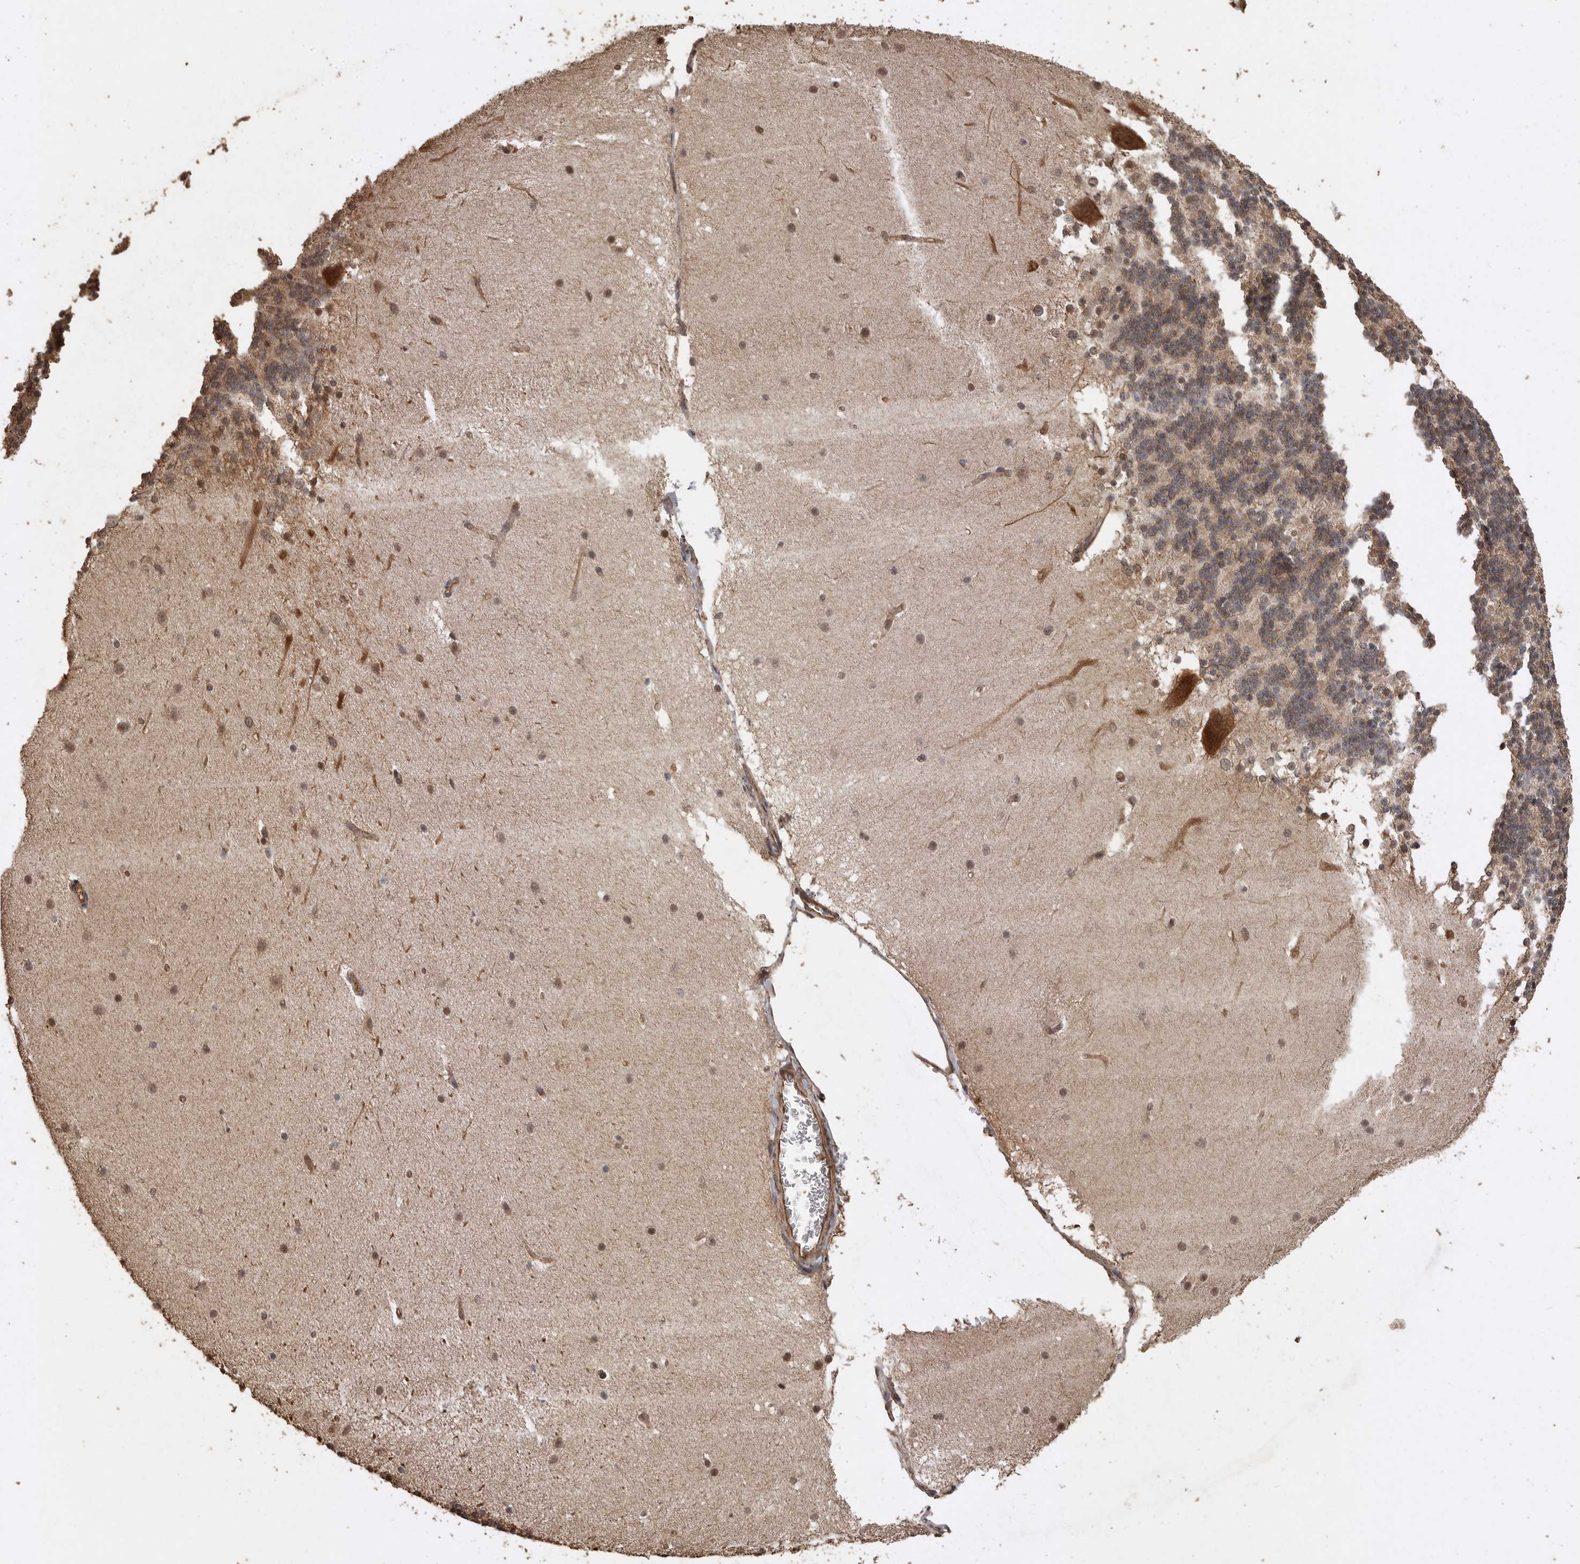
{"staining": {"intensity": "moderate", "quantity": "<25%", "location": "cytoplasmic/membranous"}, "tissue": "cerebellum", "cell_type": "Cells in granular layer", "image_type": "normal", "snomed": [{"axis": "morphology", "description": "Normal tissue, NOS"}, {"axis": "topography", "description": "Cerebellum"}], "caption": "The immunohistochemical stain labels moderate cytoplasmic/membranous expression in cells in granular layer of benign cerebellum. (DAB (3,3'-diaminobenzidine) IHC with brightfield microscopy, high magnification).", "gene": "PINK1", "patient": {"sex": "female", "age": 19}}